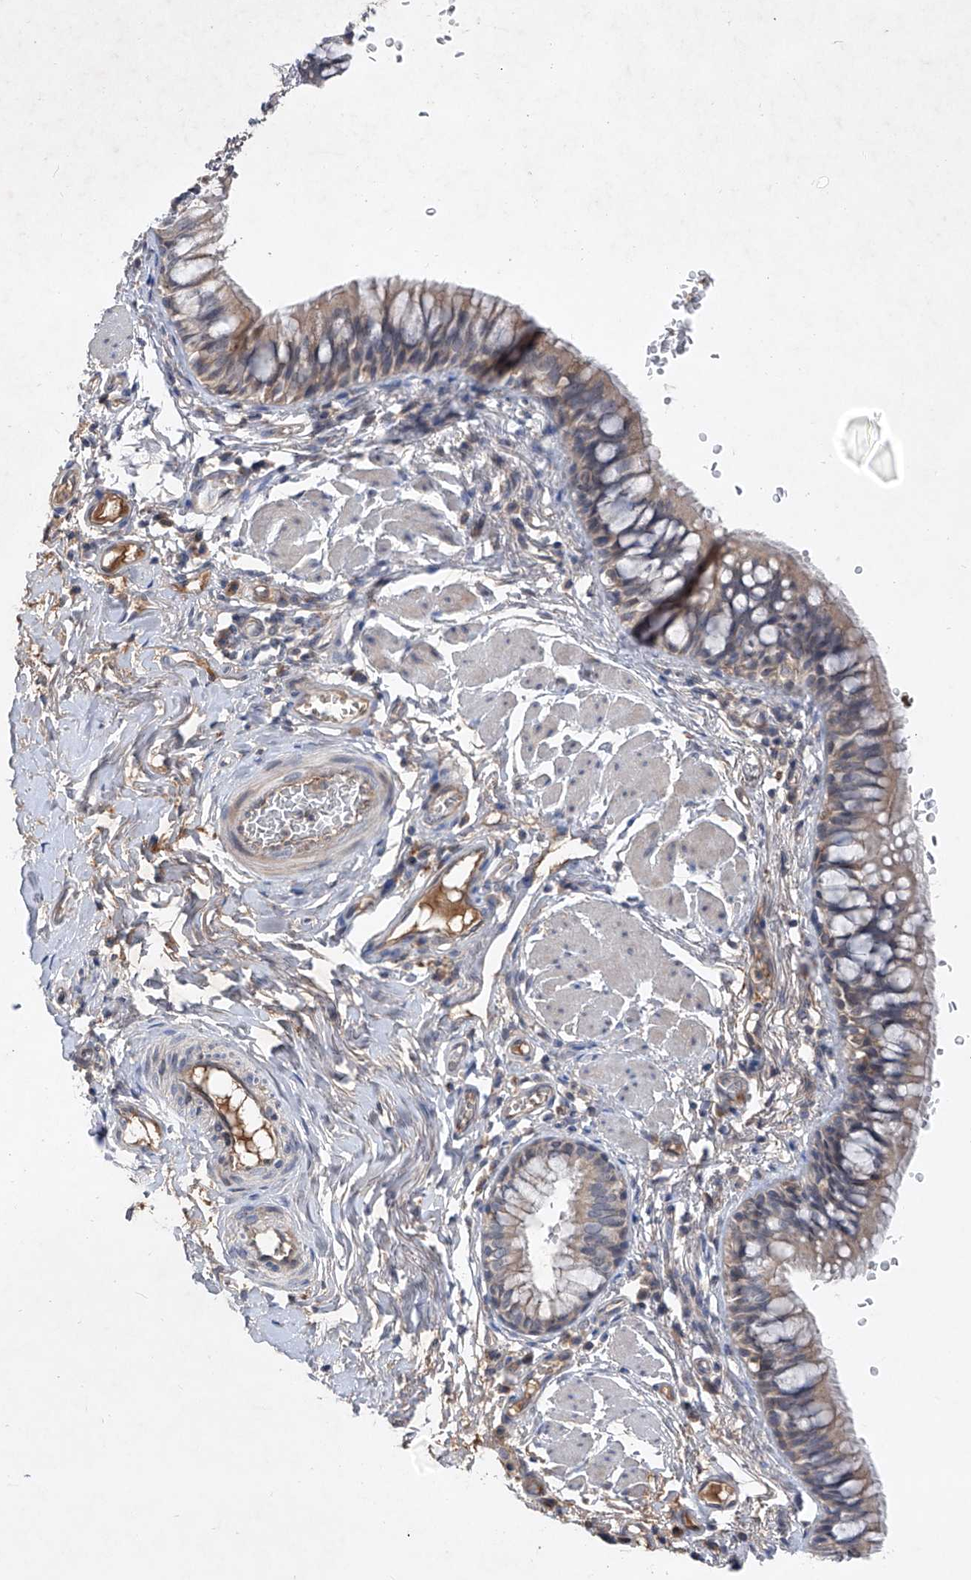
{"staining": {"intensity": "weak", "quantity": ">75%", "location": "cytoplasmic/membranous"}, "tissue": "bronchus", "cell_type": "Respiratory epithelial cells", "image_type": "normal", "snomed": [{"axis": "morphology", "description": "Normal tissue, NOS"}, {"axis": "topography", "description": "Cartilage tissue"}, {"axis": "topography", "description": "Bronchus"}], "caption": "Respiratory epithelial cells display low levels of weak cytoplasmic/membranous expression in about >75% of cells in normal human bronchus. (Stains: DAB (3,3'-diaminobenzidine) in brown, nuclei in blue, Microscopy: brightfield microscopy at high magnification).", "gene": "FAM135A", "patient": {"sex": "female", "age": 36}}